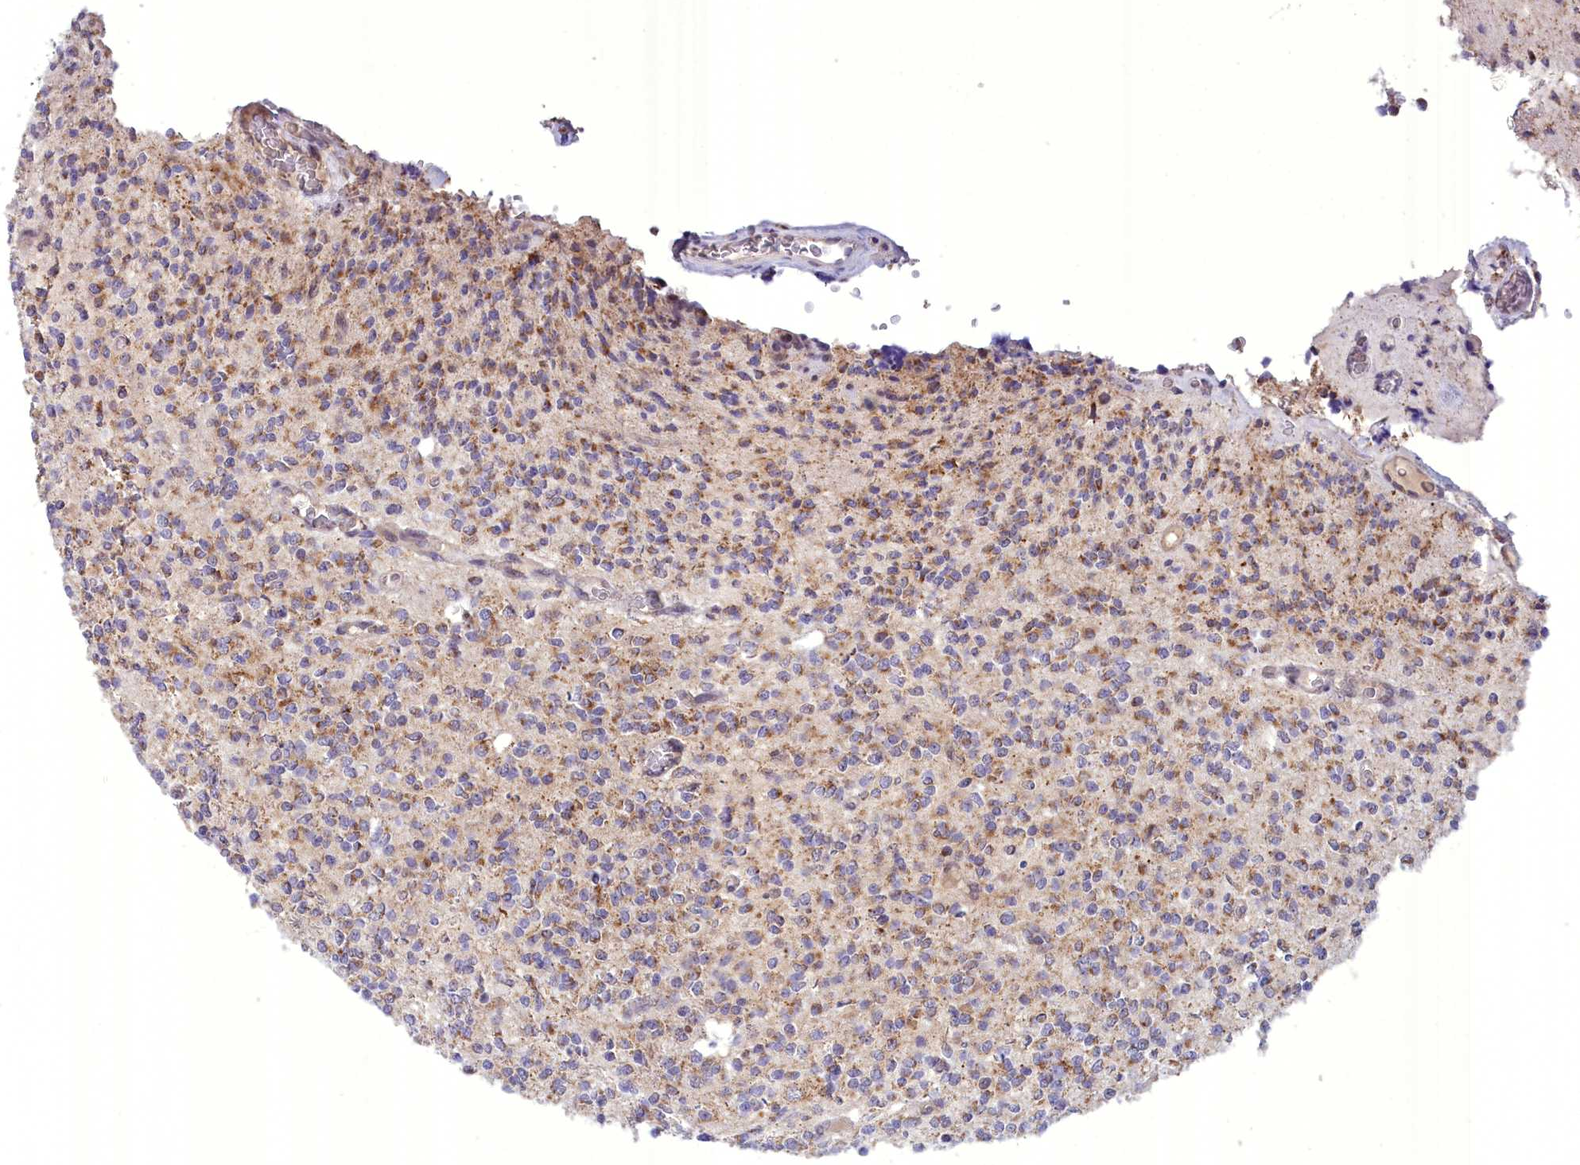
{"staining": {"intensity": "moderate", "quantity": "25%-75%", "location": "cytoplasmic/membranous"}, "tissue": "glioma", "cell_type": "Tumor cells", "image_type": "cancer", "snomed": [{"axis": "morphology", "description": "Glioma, malignant, High grade"}, {"axis": "topography", "description": "Brain"}], "caption": "This image exhibits immunohistochemistry staining of glioma, with medium moderate cytoplasmic/membranous staining in about 25%-75% of tumor cells.", "gene": "FAM149B1", "patient": {"sex": "male", "age": 34}}